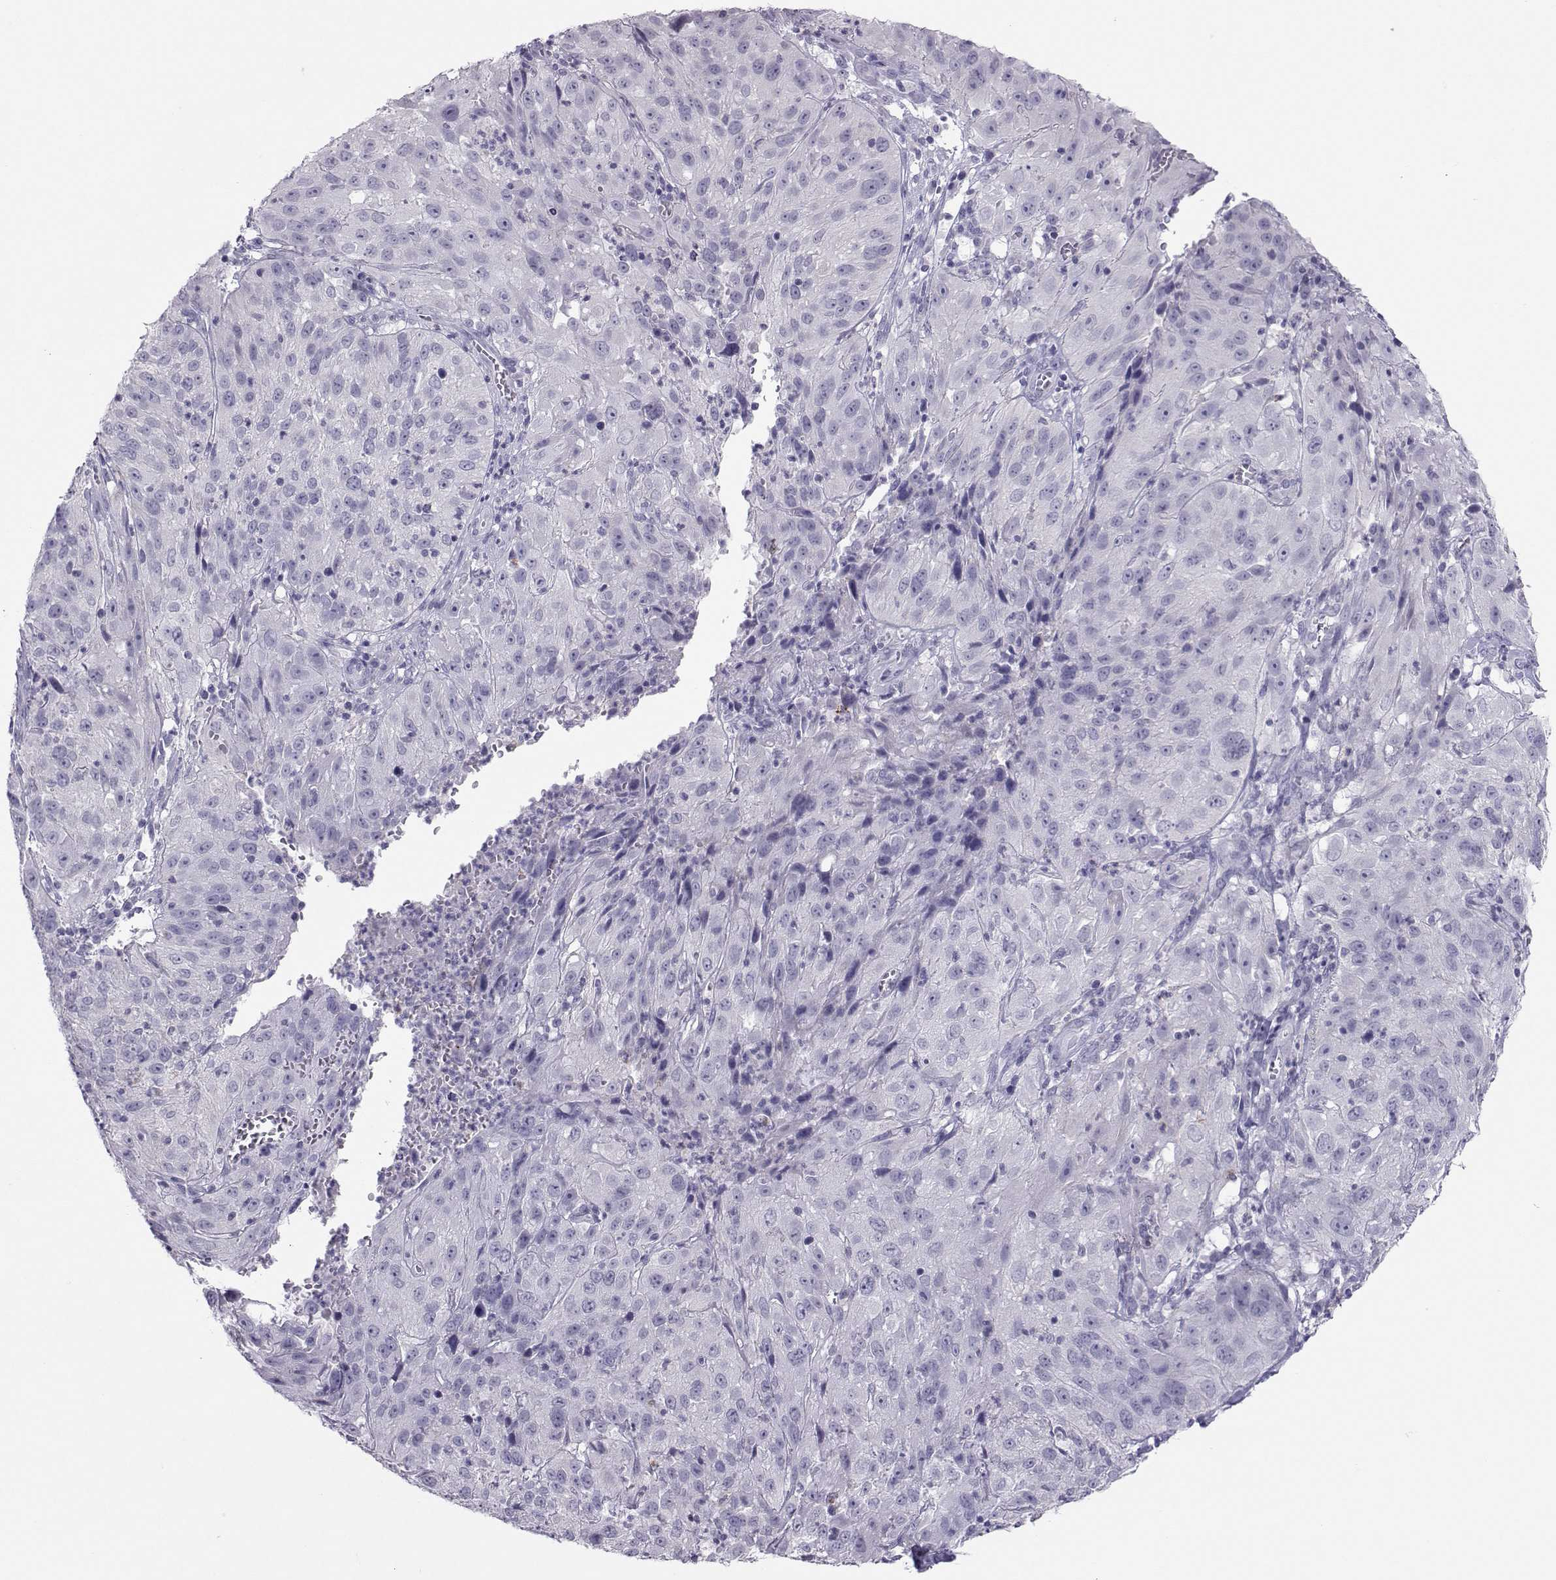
{"staining": {"intensity": "negative", "quantity": "none", "location": "none"}, "tissue": "cervical cancer", "cell_type": "Tumor cells", "image_type": "cancer", "snomed": [{"axis": "morphology", "description": "Squamous cell carcinoma, NOS"}, {"axis": "topography", "description": "Cervix"}], "caption": "Human cervical squamous cell carcinoma stained for a protein using immunohistochemistry (IHC) reveals no positivity in tumor cells.", "gene": "TRPM7", "patient": {"sex": "female", "age": 32}}